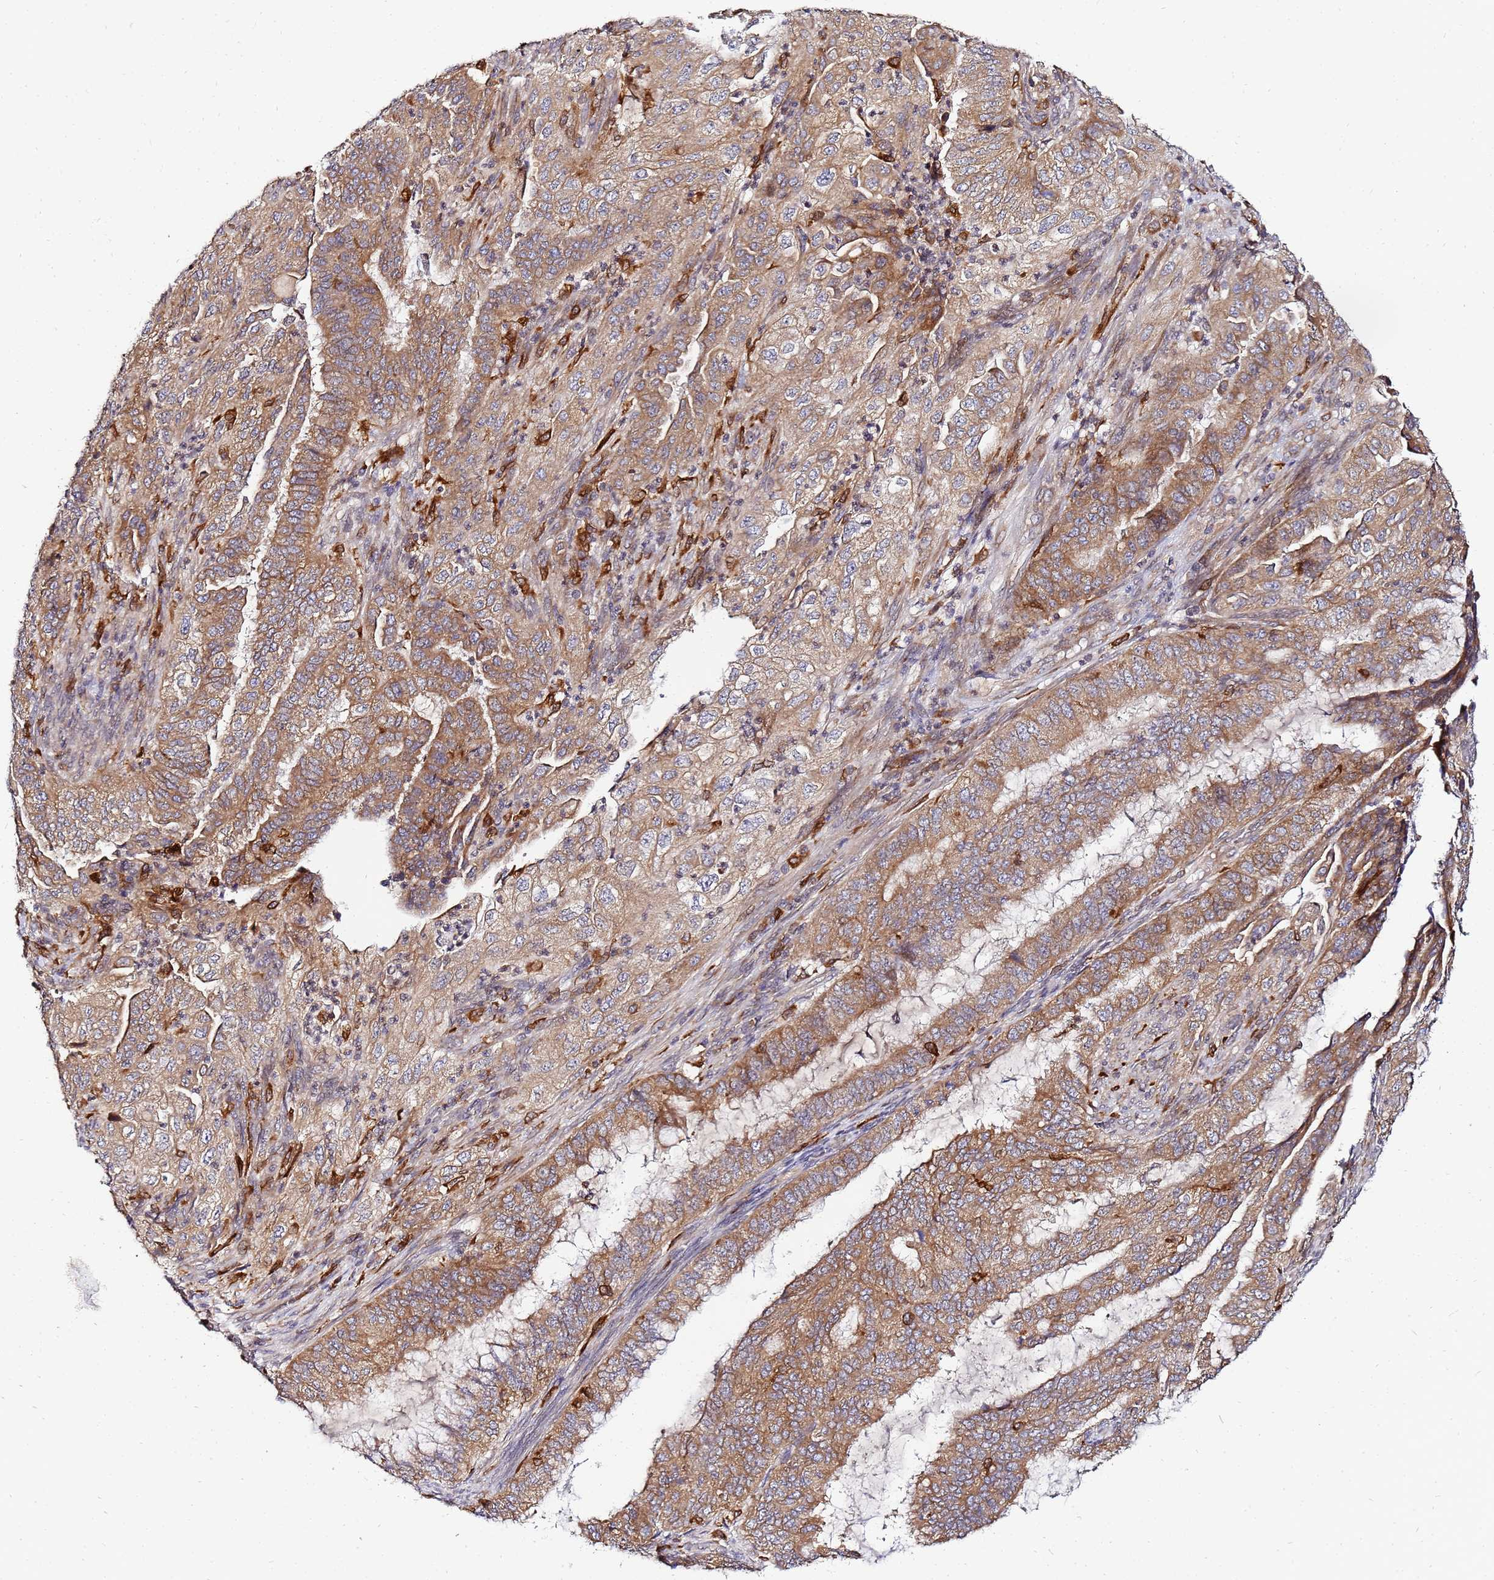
{"staining": {"intensity": "moderate", "quantity": ">75%", "location": "cytoplasmic/membranous"}, "tissue": "endometrial cancer", "cell_type": "Tumor cells", "image_type": "cancer", "snomed": [{"axis": "morphology", "description": "Adenocarcinoma, NOS"}, {"axis": "topography", "description": "Endometrium"}], "caption": "About >75% of tumor cells in human adenocarcinoma (endometrial) demonstrate moderate cytoplasmic/membranous protein expression as visualized by brown immunohistochemical staining.", "gene": "ADPGK", "patient": {"sex": "female", "age": 51}}